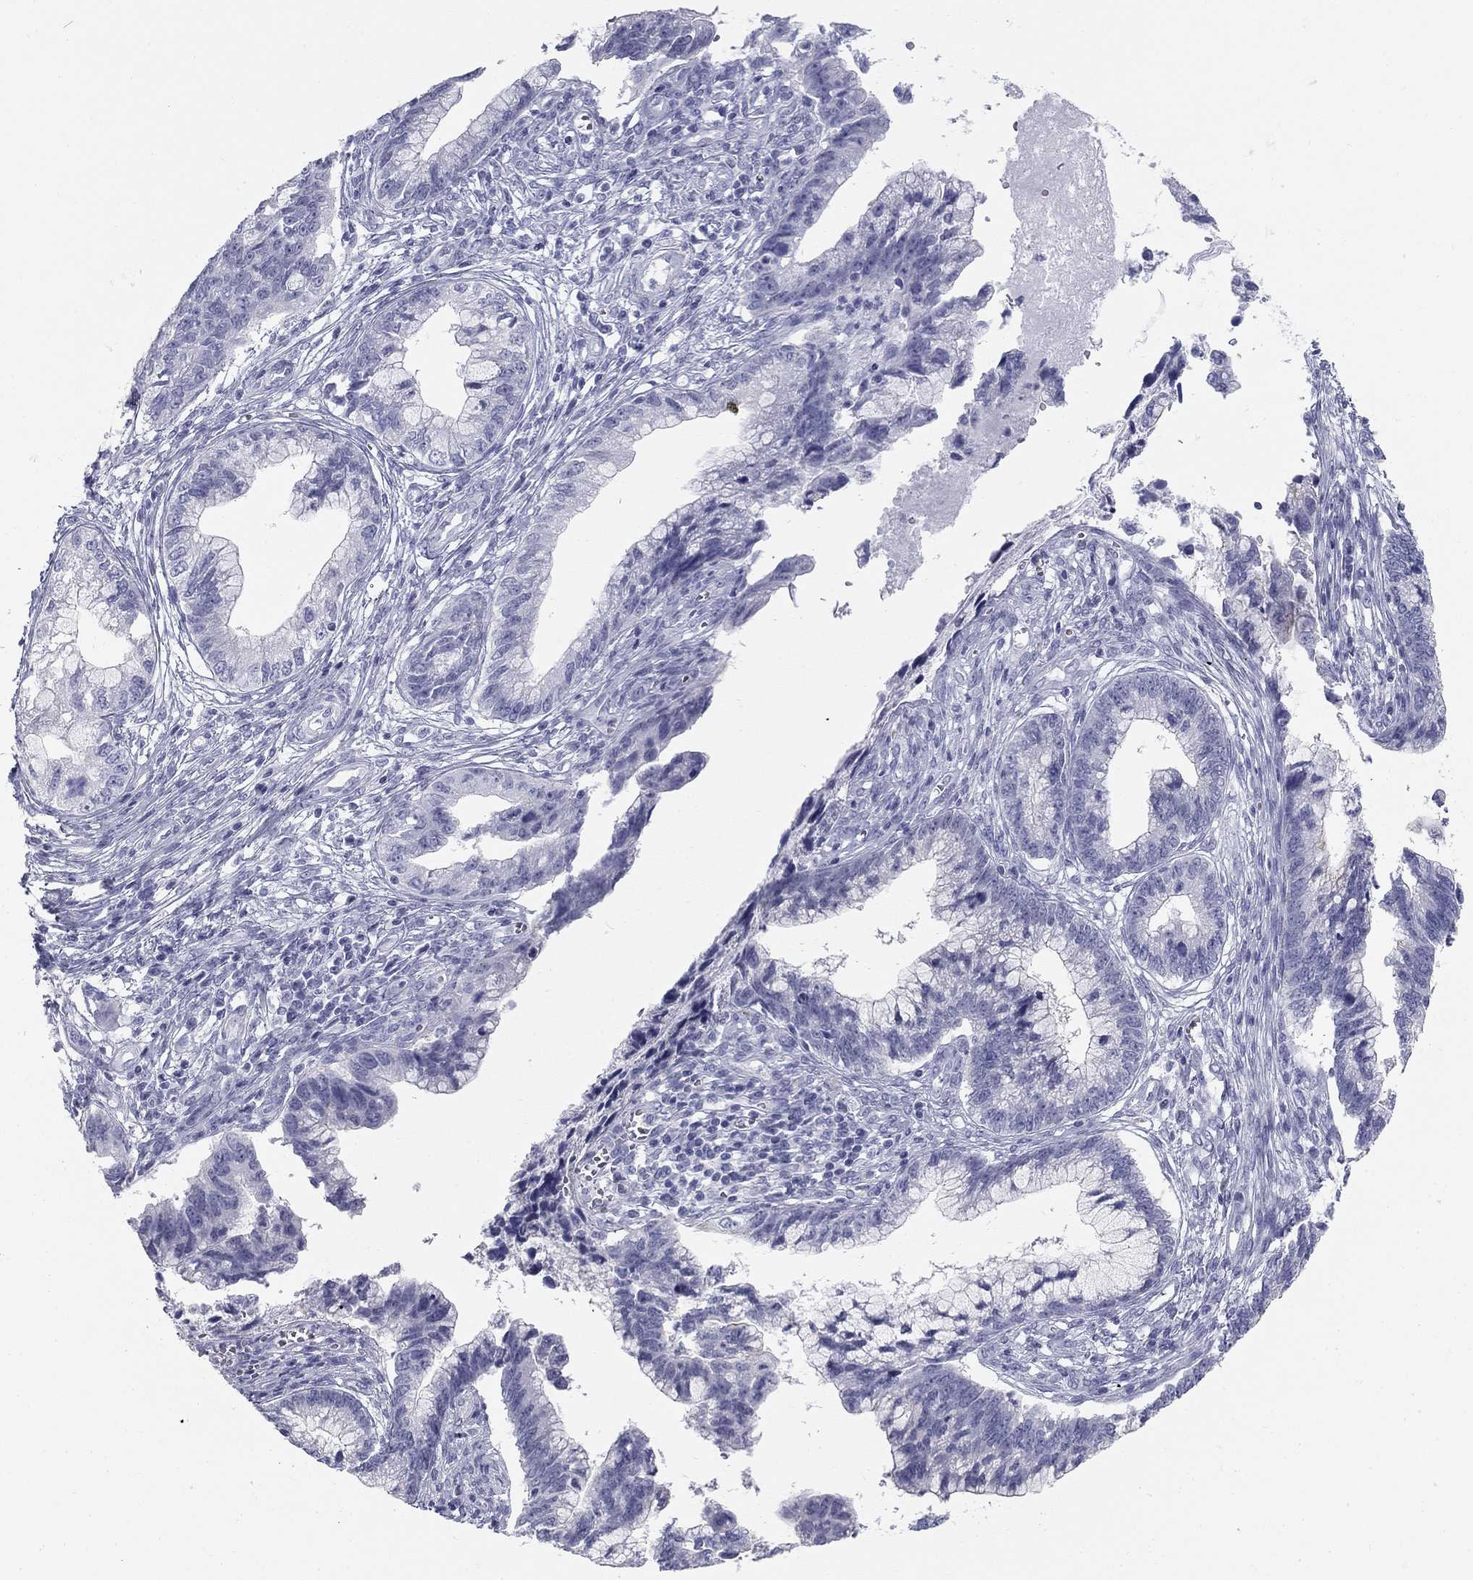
{"staining": {"intensity": "negative", "quantity": "none", "location": "none"}, "tissue": "cervical cancer", "cell_type": "Tumor cells", "image_type": "cancer", "snomed": [{"axis": "morphology", "description": "Adenocarcinoma, NOS"}, {"axis": "topography", "description": "Cervix"}], "caption": "Image shows no significant protein staining in tumor cells of cervical cancer.", "gene": "SULT2B1", "patient": {"sex": "female", "age": 44}}